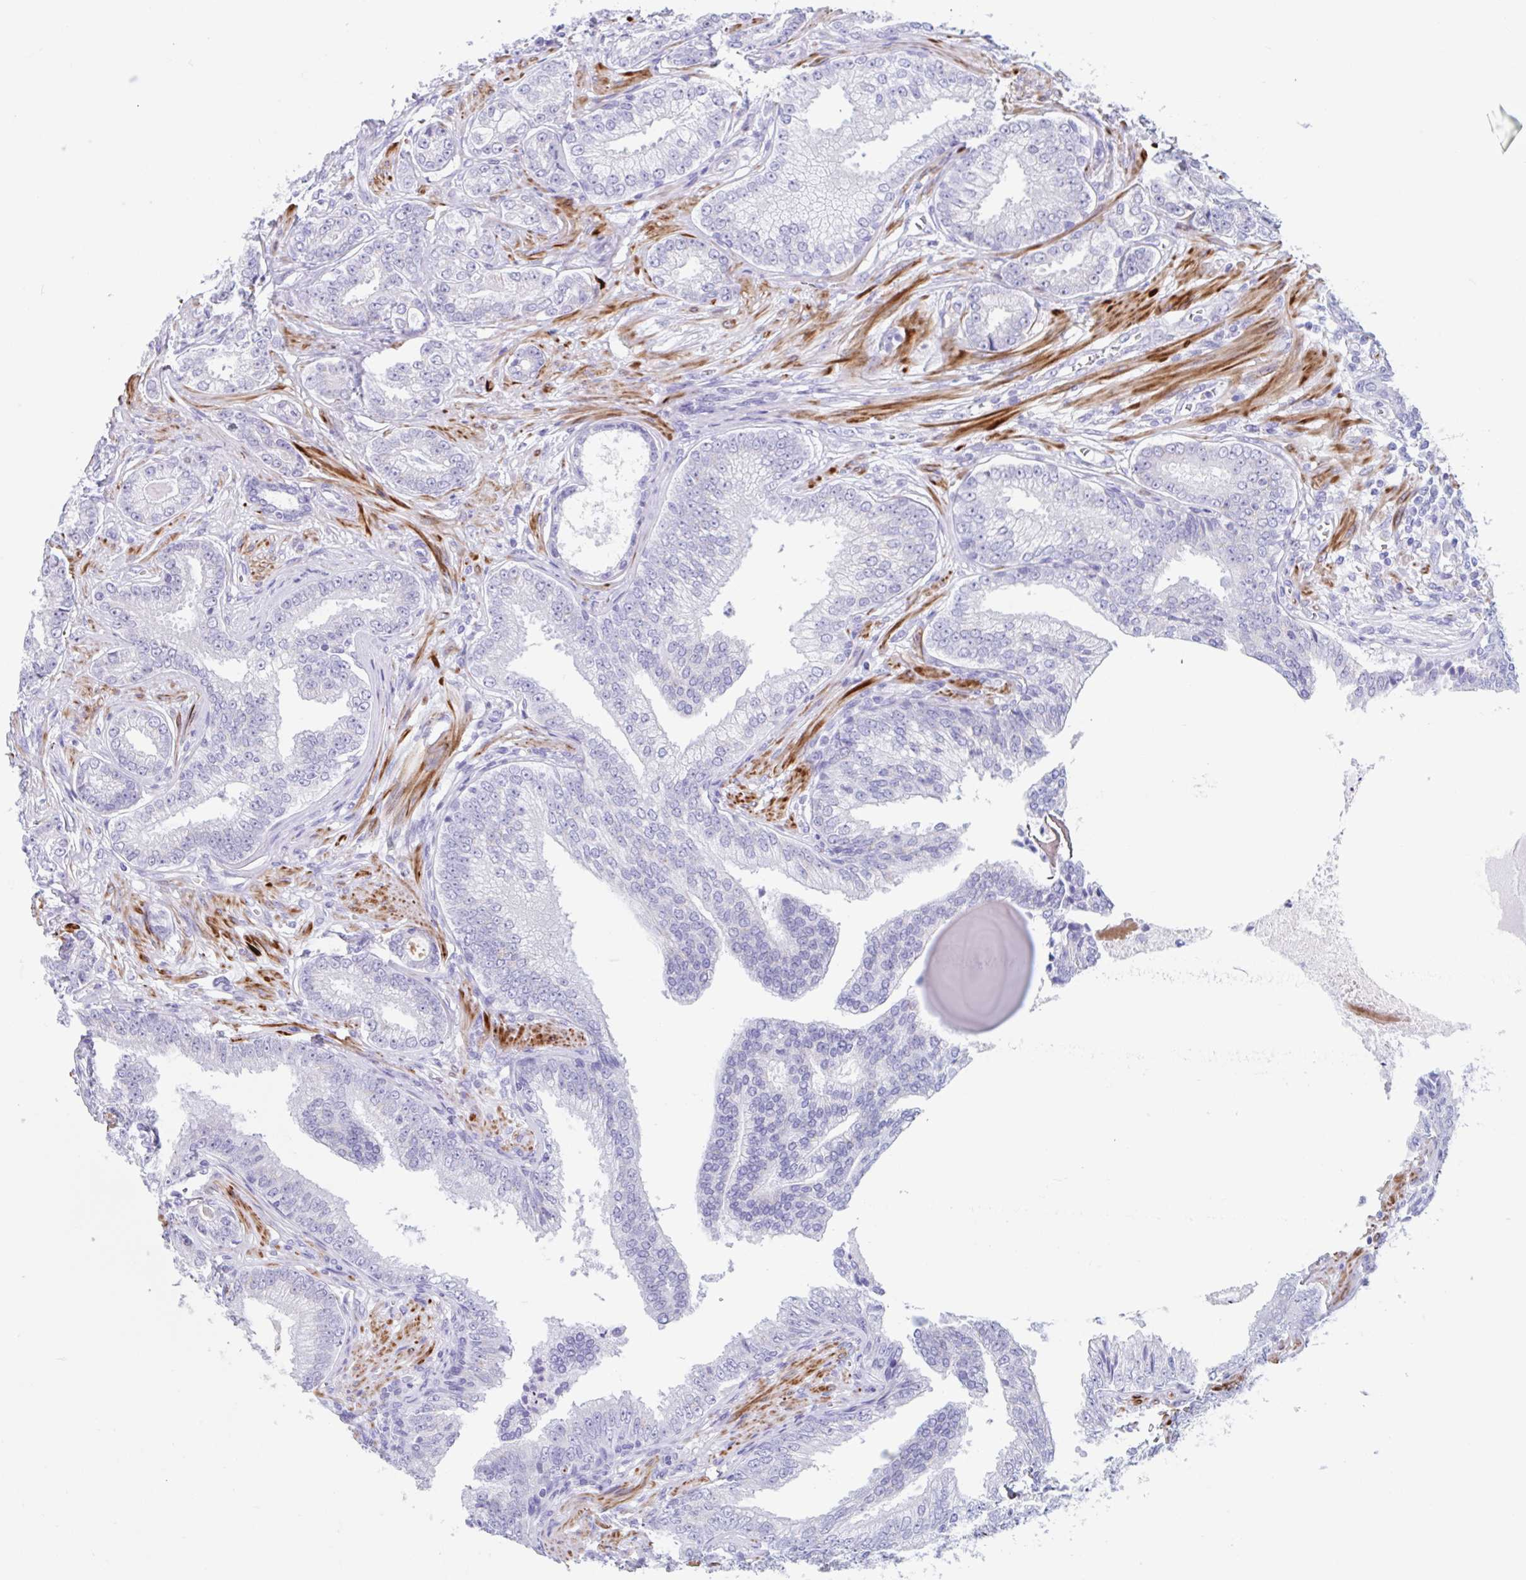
{"staining": {"intensity": "negative", "quantity": "none", "location": "none"}, "tissue": "prostate cancer", "cell_type": "Tumor cells", "image_type": "cancer", "snomed": [{"axis": "morphology", "description": "Adenocarcinoma, Low grade"}, {"axis": "topography", "description": "Prostate"}], "caption": "This is a image of immunohistochemistry staining of low-grade adenocarcinoma (prostate), which shows no positivity in tumor cells.", "gene": "CPTP", "patient": {"sex": "male", "age": 61}}